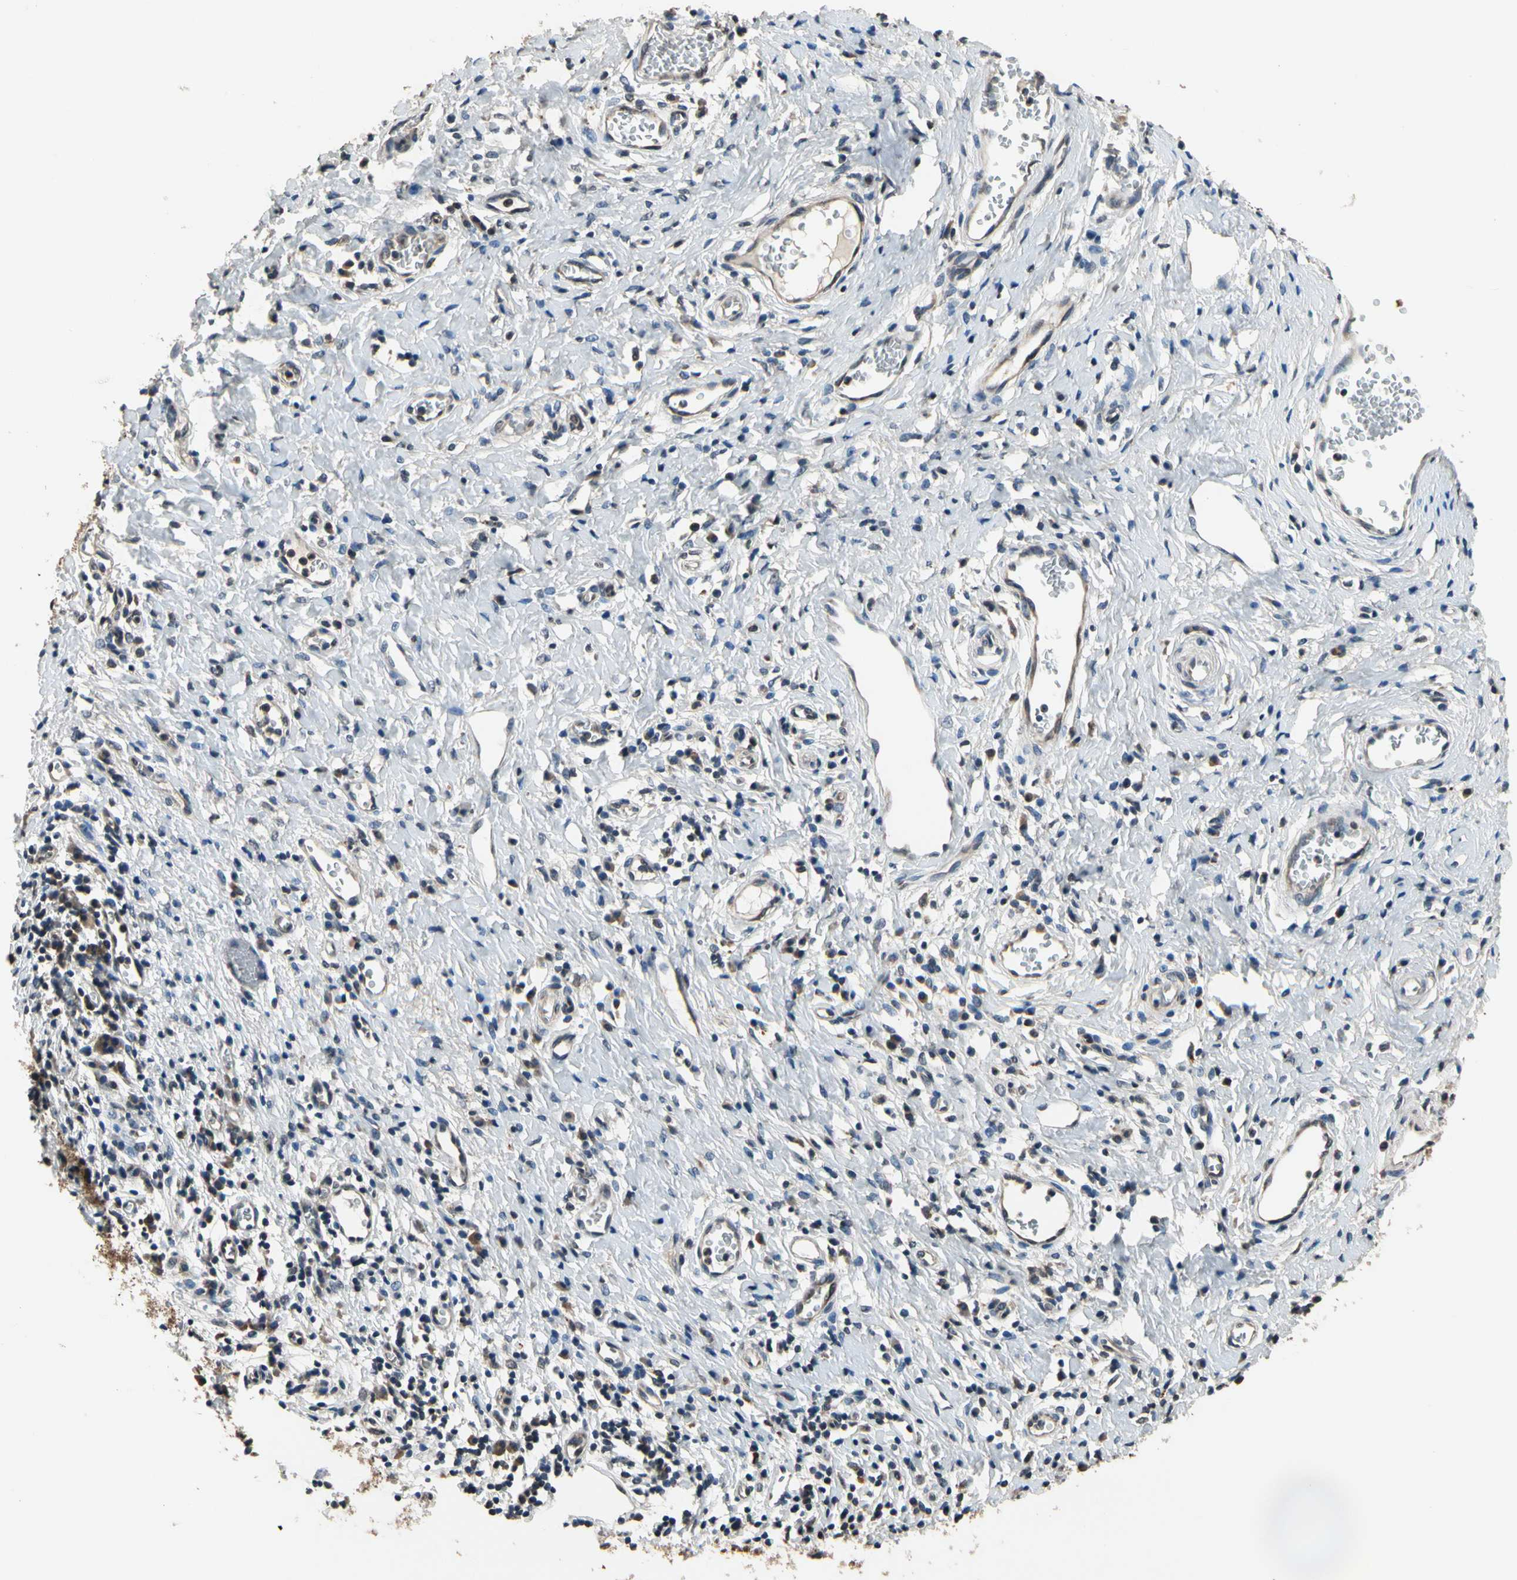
{"staining": {"intensity": "moderate", "quantity": "25%-75%", "location": "cytoplasmic/membranous"}, "tissue": "cervical cancer", "cell_type": "Tumor cells", "image_type": "cancer", "snomed": [{"axis": "morphology", "description": "Squamous cell carcinoma, NOS"}, {"axis": "topography", "description": "Cervix"}], "caption": "Moderate cytoplasmic/membranous expression for a protein is seen in approximately 25%-75% of tumor cells of squamous cell carcinoma (cervical) using immunohistochemistry (IHC).", "gene": "GCLC", "patient": {"sex": "female", "age": 38}}